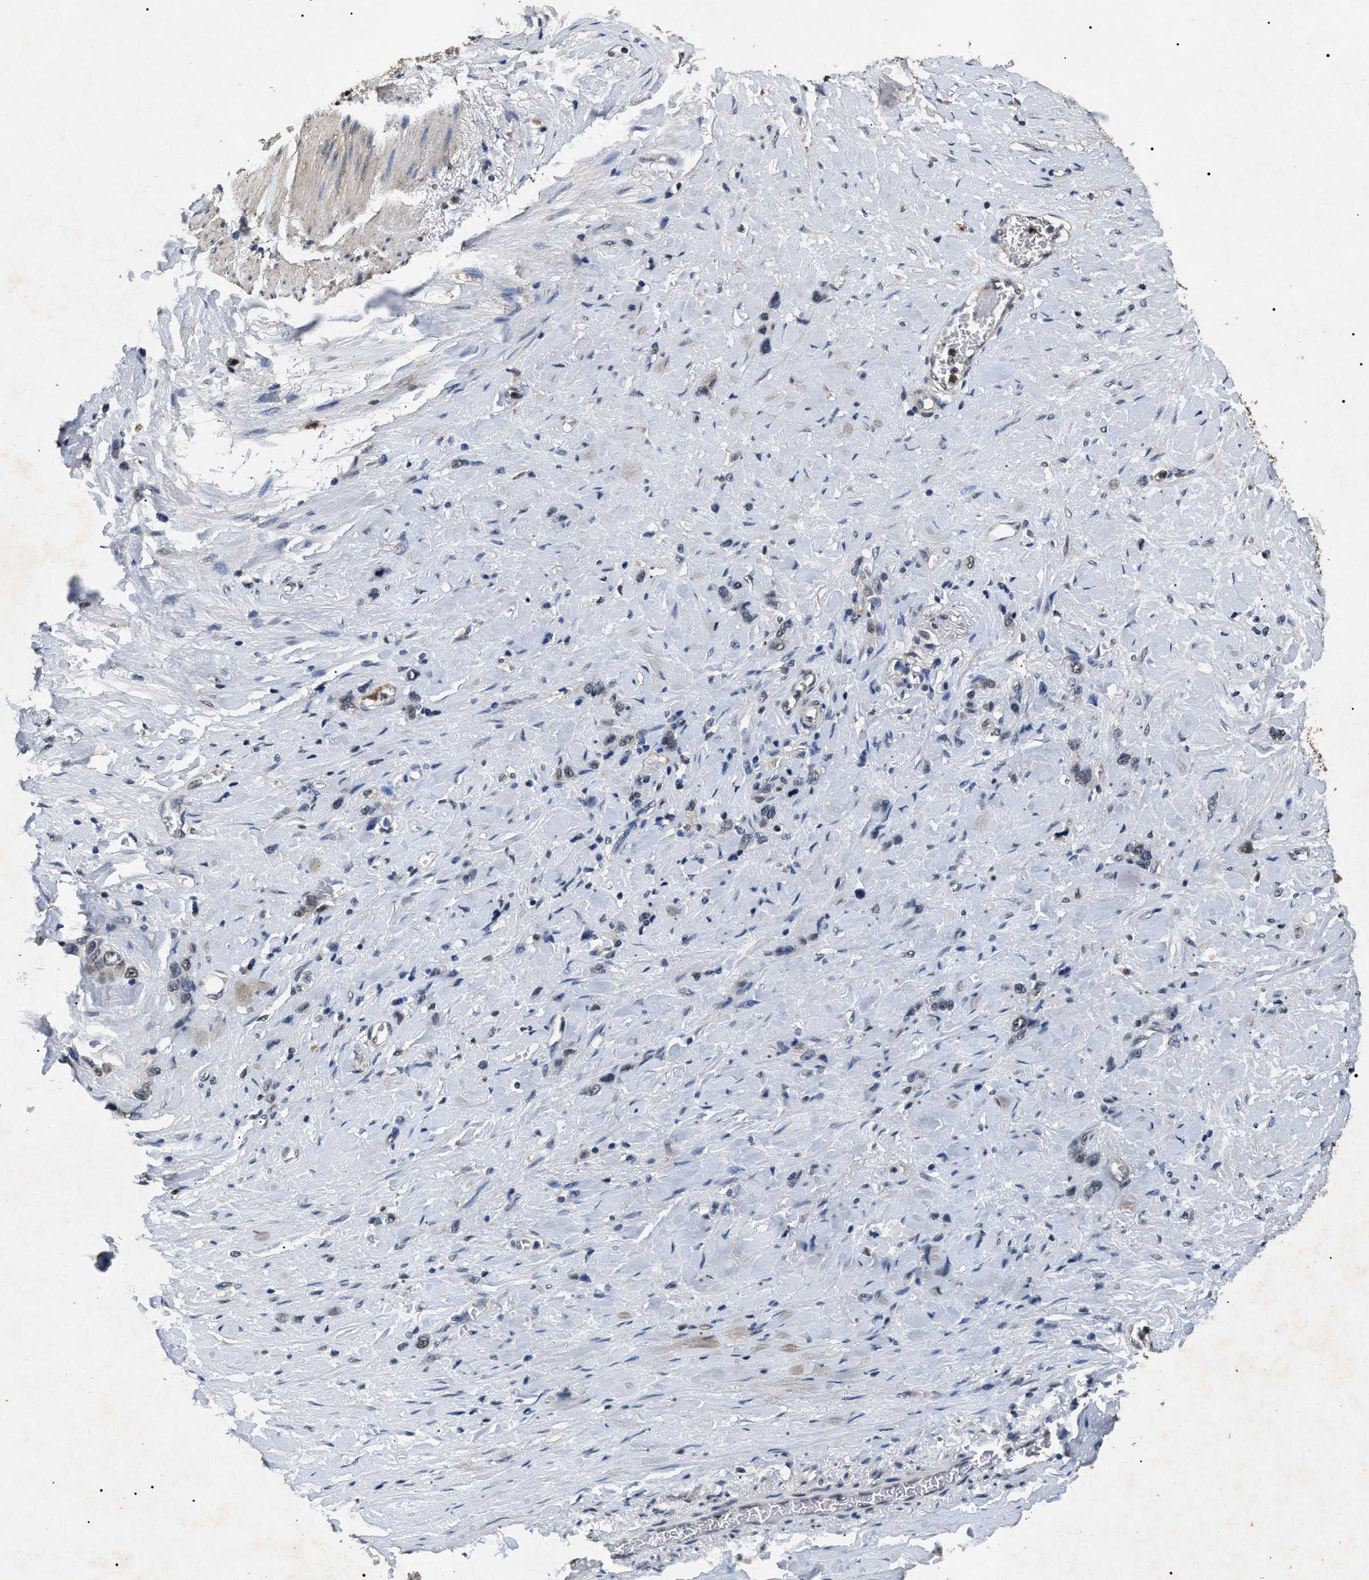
{"staining": {"intensity": "negative", "quantity": "none", "location": "none"}, "tissue": "stomach cancer", "cell_type": "Tumor cells", "image_type": "cancer", "snomed": [{"axis": "morphology", "description": "Normal tissue, NOS"}, {"axis": "morphology", "description": "Adenocarcinoma, NOS"}, {"axis": "morphology", "description": "Adenocarcinoma, High grade"}, {"axis": "topography", "description": "Stomach, upper"}, {"axis": "topography", "description": "Stomach"}], "caption": "There is no significant positivity in tumor cells of stomach adenocarcinoma. The staining is performed using DAB brown chromogen with nuclei counter-stained in using hematoxylin.", "gene": "ANP32E", "patient": {"sex": "female", "age": 65}}